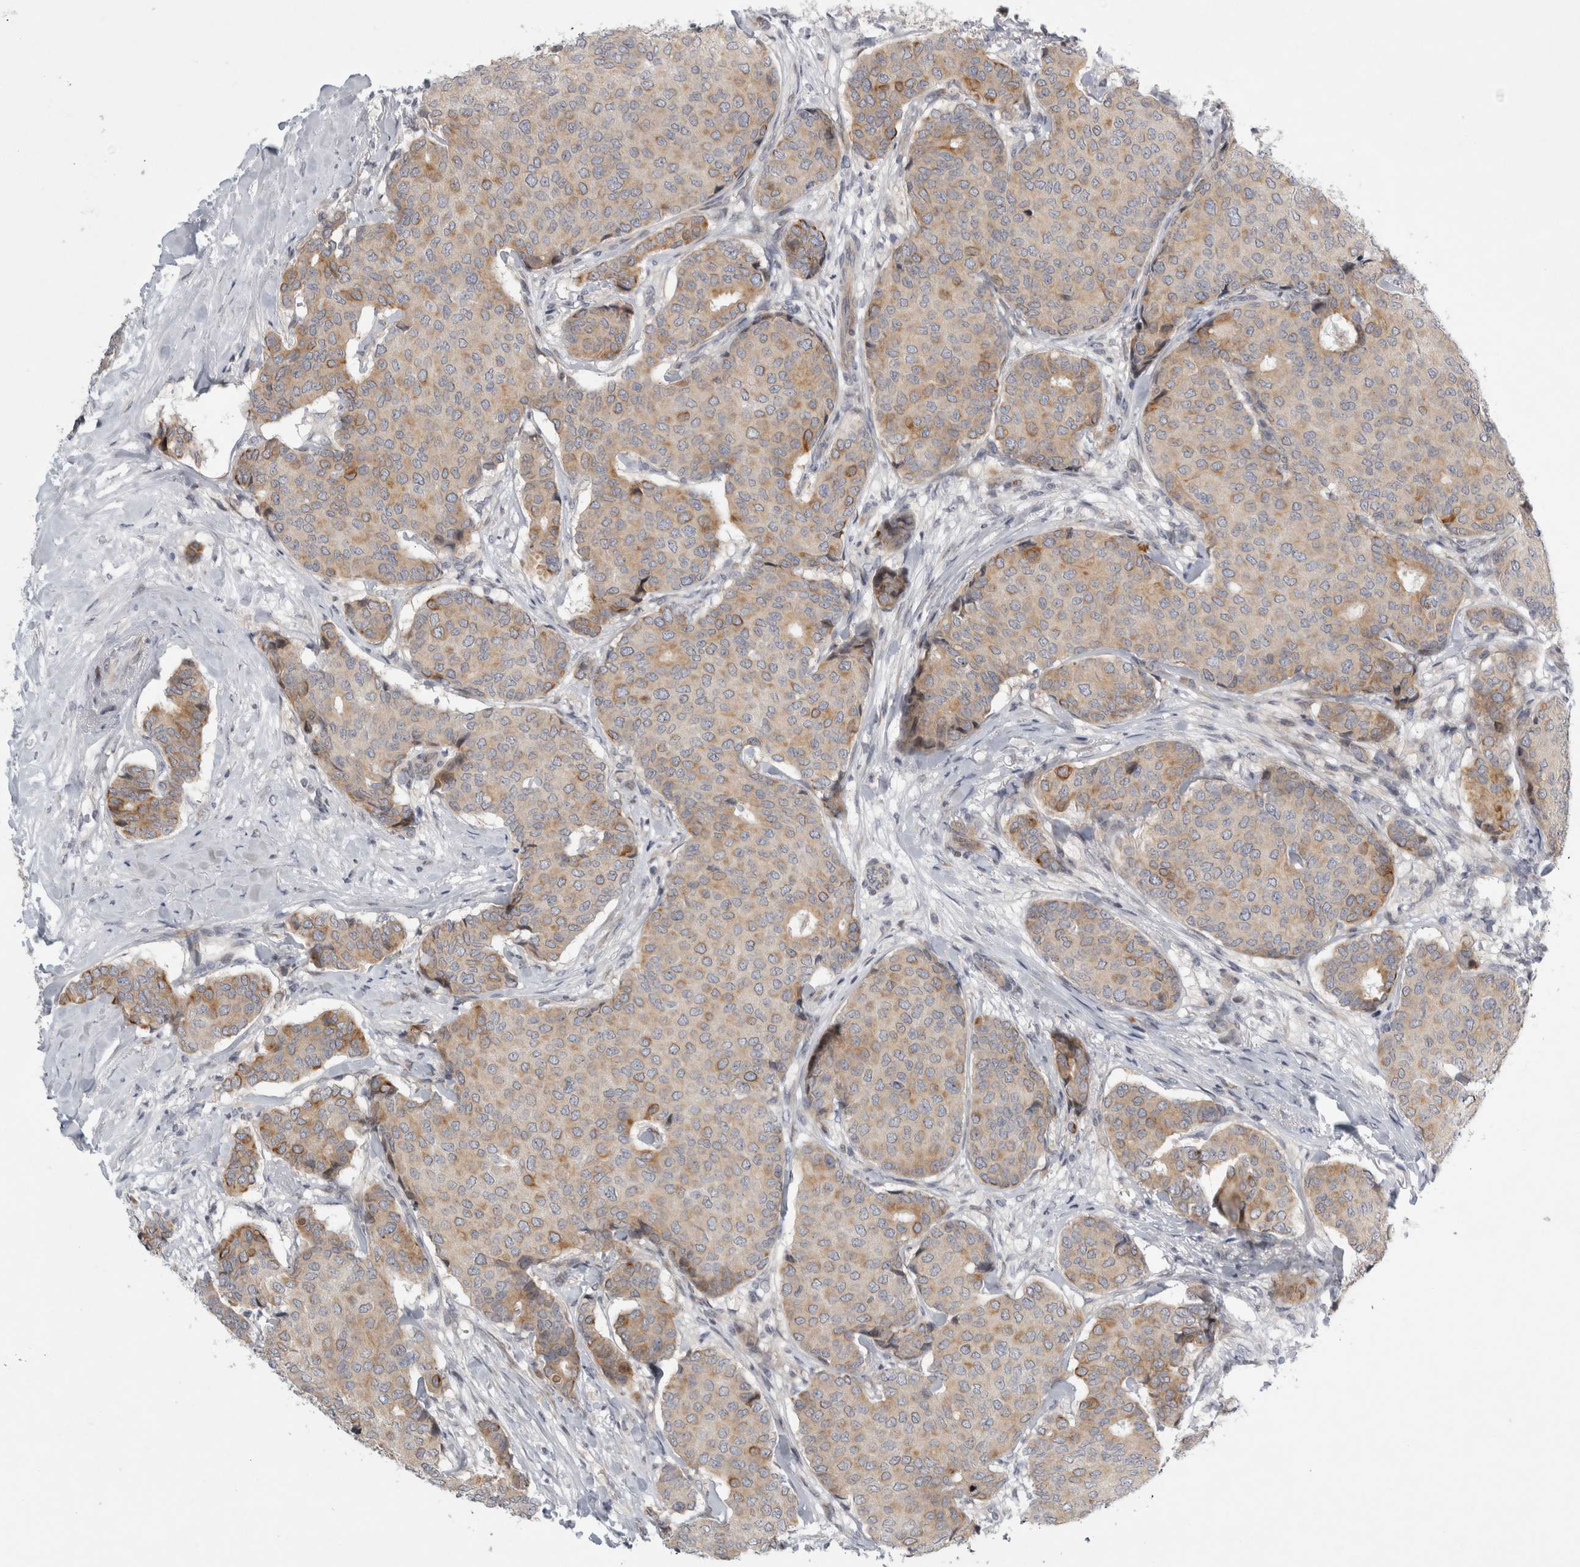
{"staining": {"intensity": "moderate", "quantity": "<25%", "location": "cytoplasmic/membranous"}, "tissue": "breast cancer", "cell_type": "Tumor cells", "image_type": "cancer", "snomed": [{"axis": "morphology", "description": "Duct carcinoma"}, {"axis": "topography", "description": "Breast"}], "caption": "Breast cancer stained for a protein (brown) exhibits moderate cytoplasmic/membranous positive positivity in about <25% of tumor cells.", "gene": "UTP25", "patient": {"sex": "female", "age": 75}}